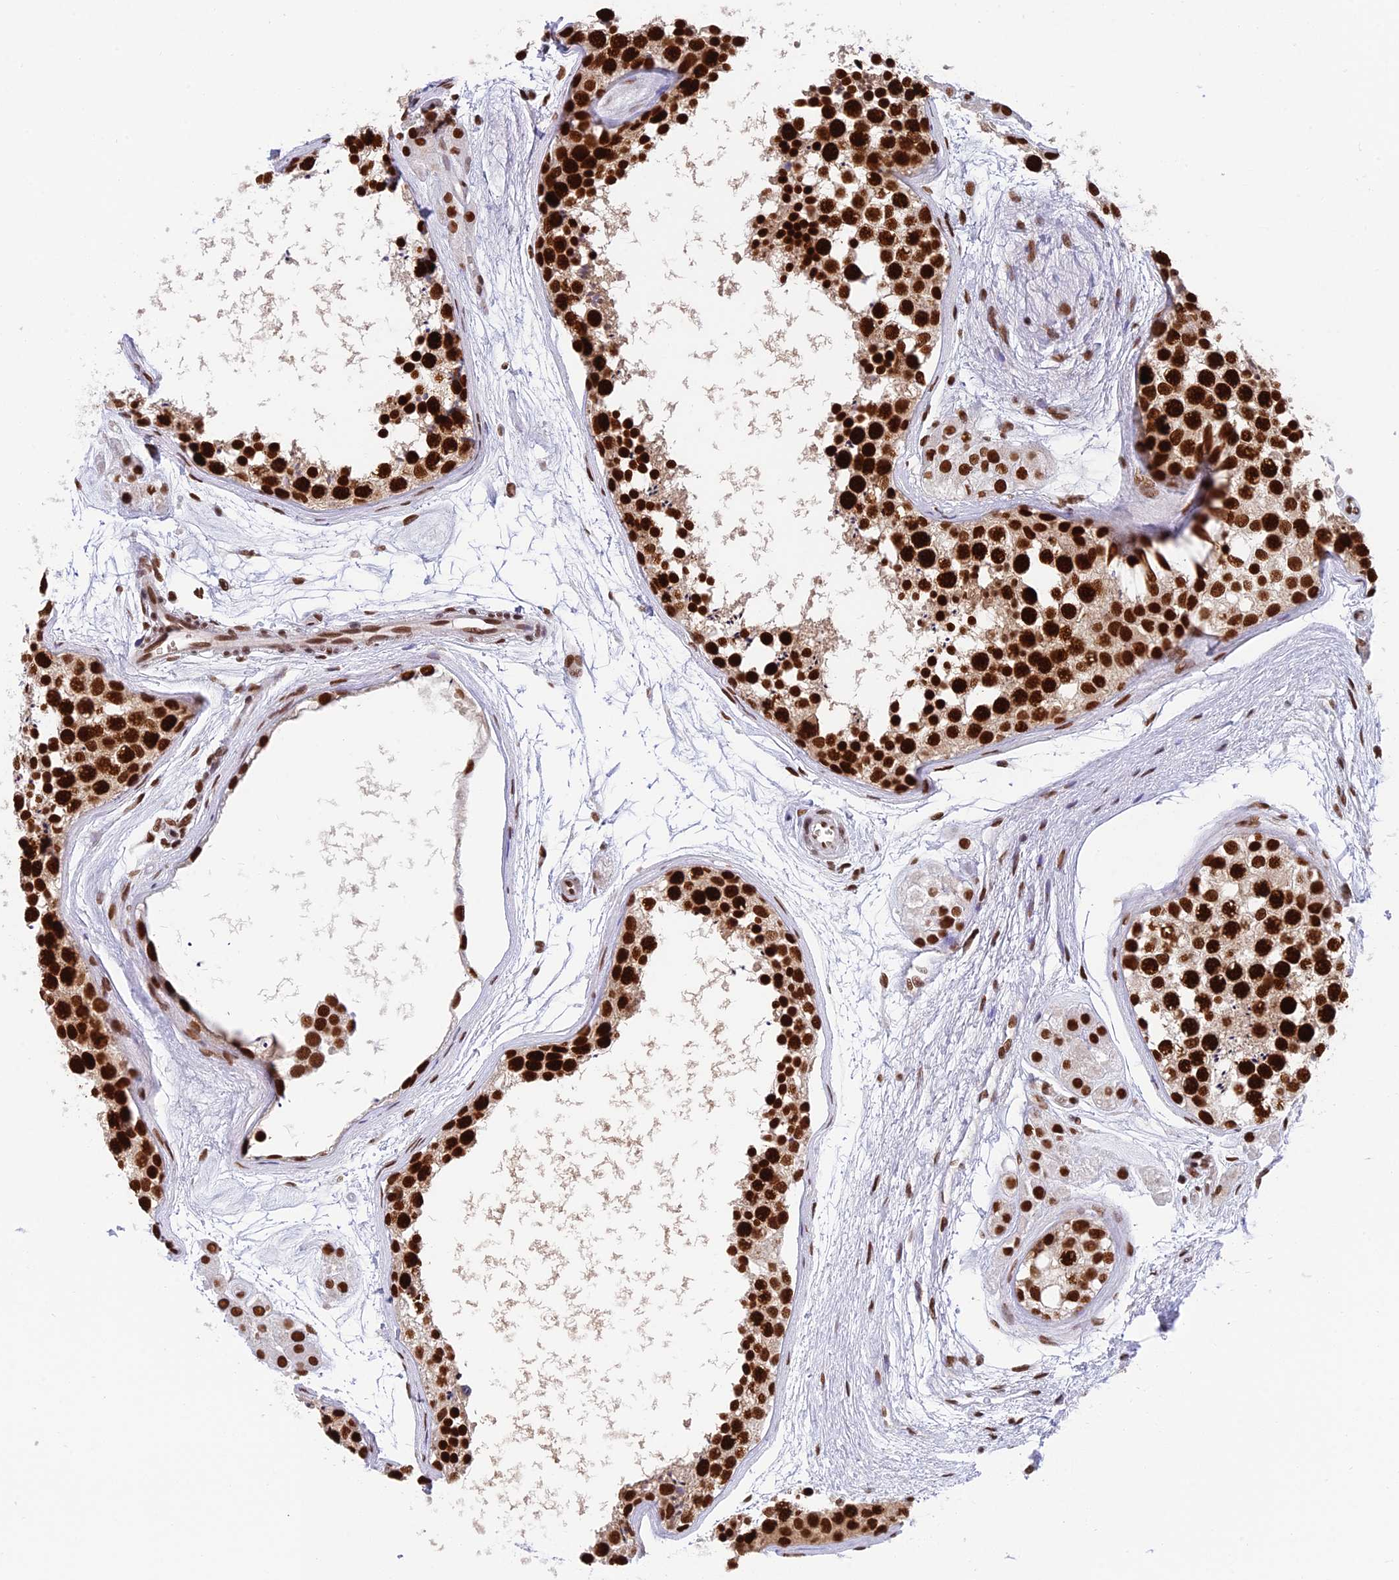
{"staining": {"intensity": "strong", "quantity": ">75%", "location": "nuclear"}, "tissue": "testis", "cell_type": "Cells in seminiferous ducts", "image_type": "normal", "snomed": [{"axis": "morphology", "description": "Normal tissue, NOS"}, {"axis": "topography", "description": "Testis"}], "caption": "Testis stained with a brown dye exhibits strong nuclear positive expression in about >75% of cells in seminiferous ducts.", "gene": "EEF1AKMT3", "patient": {"sex": "male", "age": 56}}